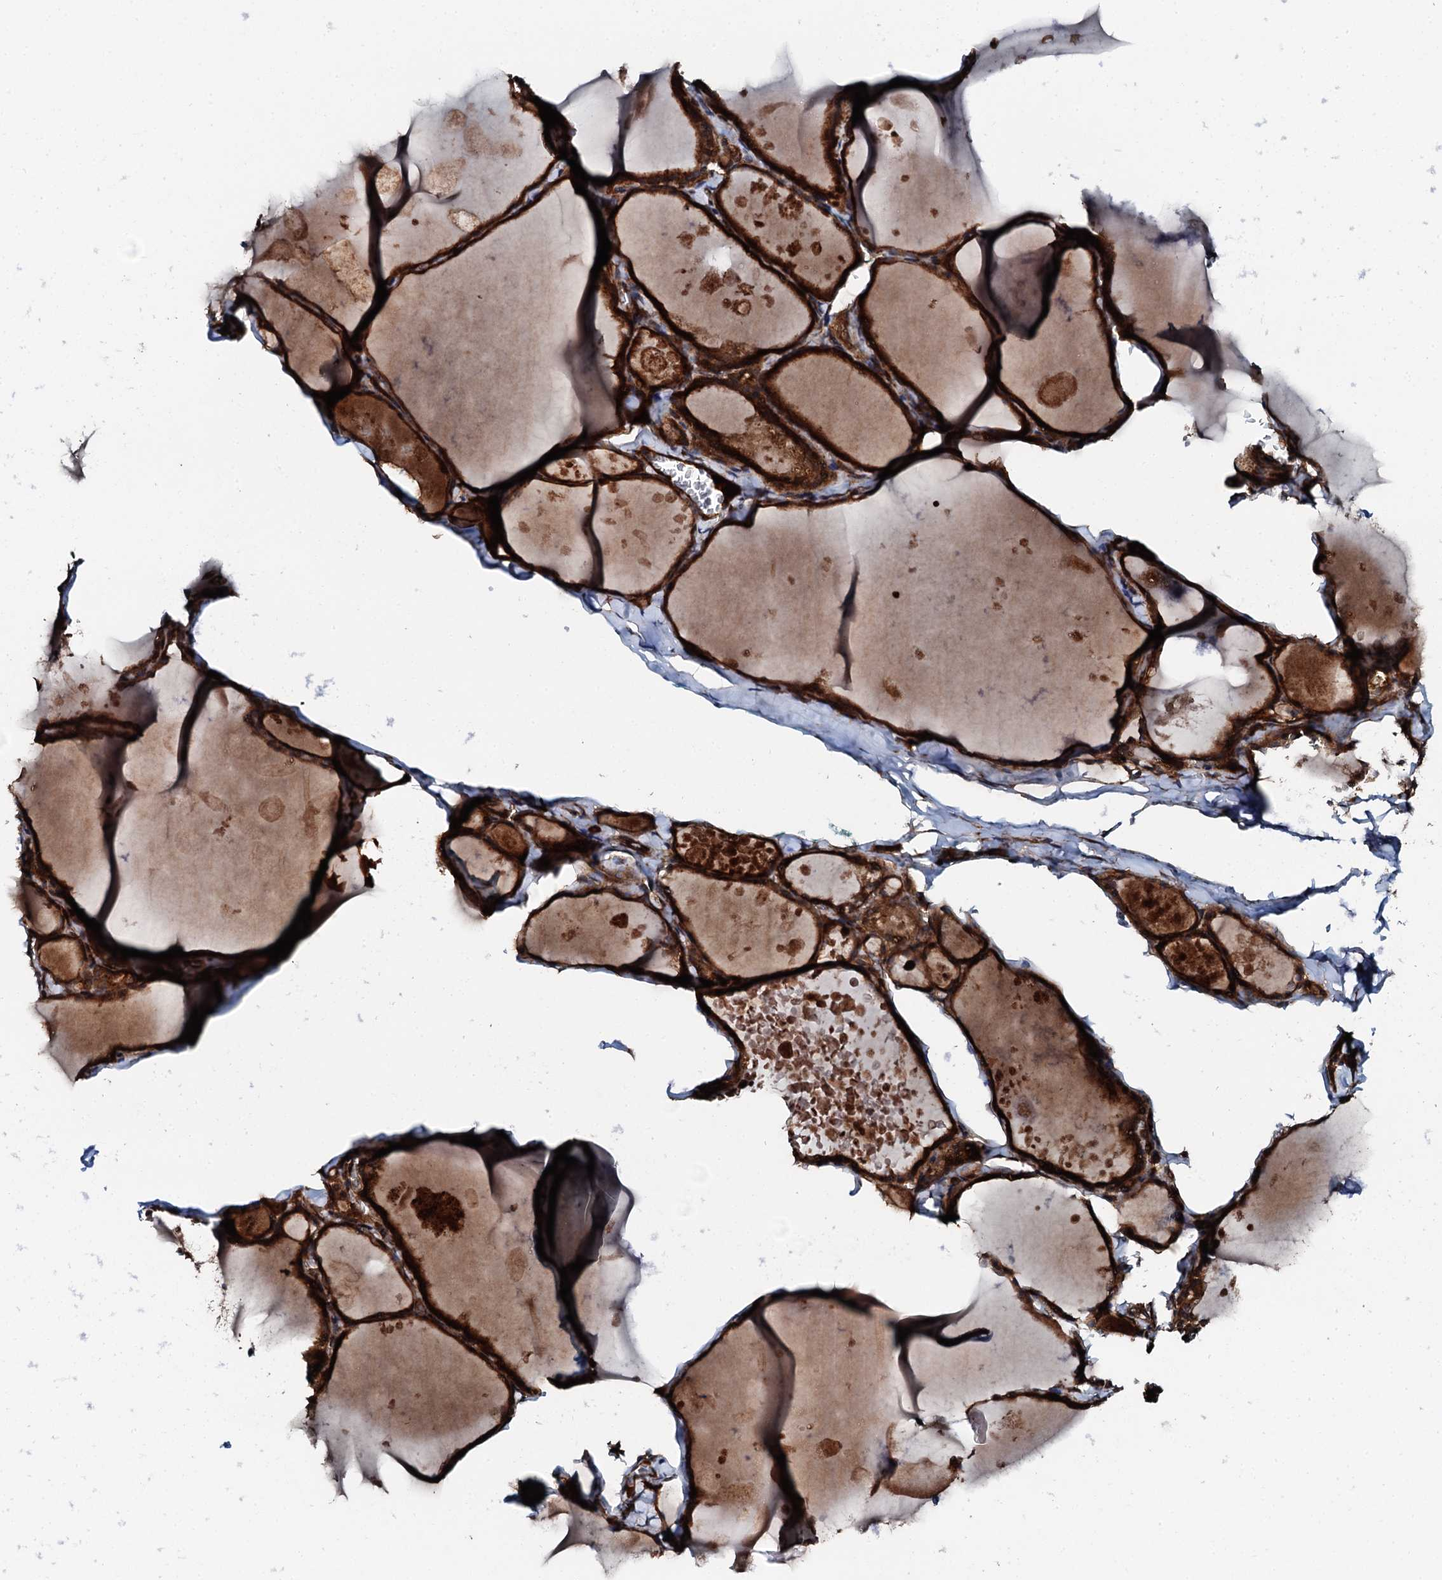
{"staining": {"intensity": "strong", "quantity": ">75%", "location": "cytoplasmic/membranous"}, "tissue": "thyroid gland", "cell_type": "Glandular cells", "image_type": "normal", "snomed": [{"axis": "morphology", "description": "Normal tissue, NOS"}, {"axis": "topography", "description": "Thyroid gland"}], "caption": "Human thyroid gland stained with a brown dye demonstrates strong cytoplasmic/membranous positive positivity in about >75% of glandular cells.", "gene": "FLYWCH1", "patient": {"sex": "male", "age": 56}}